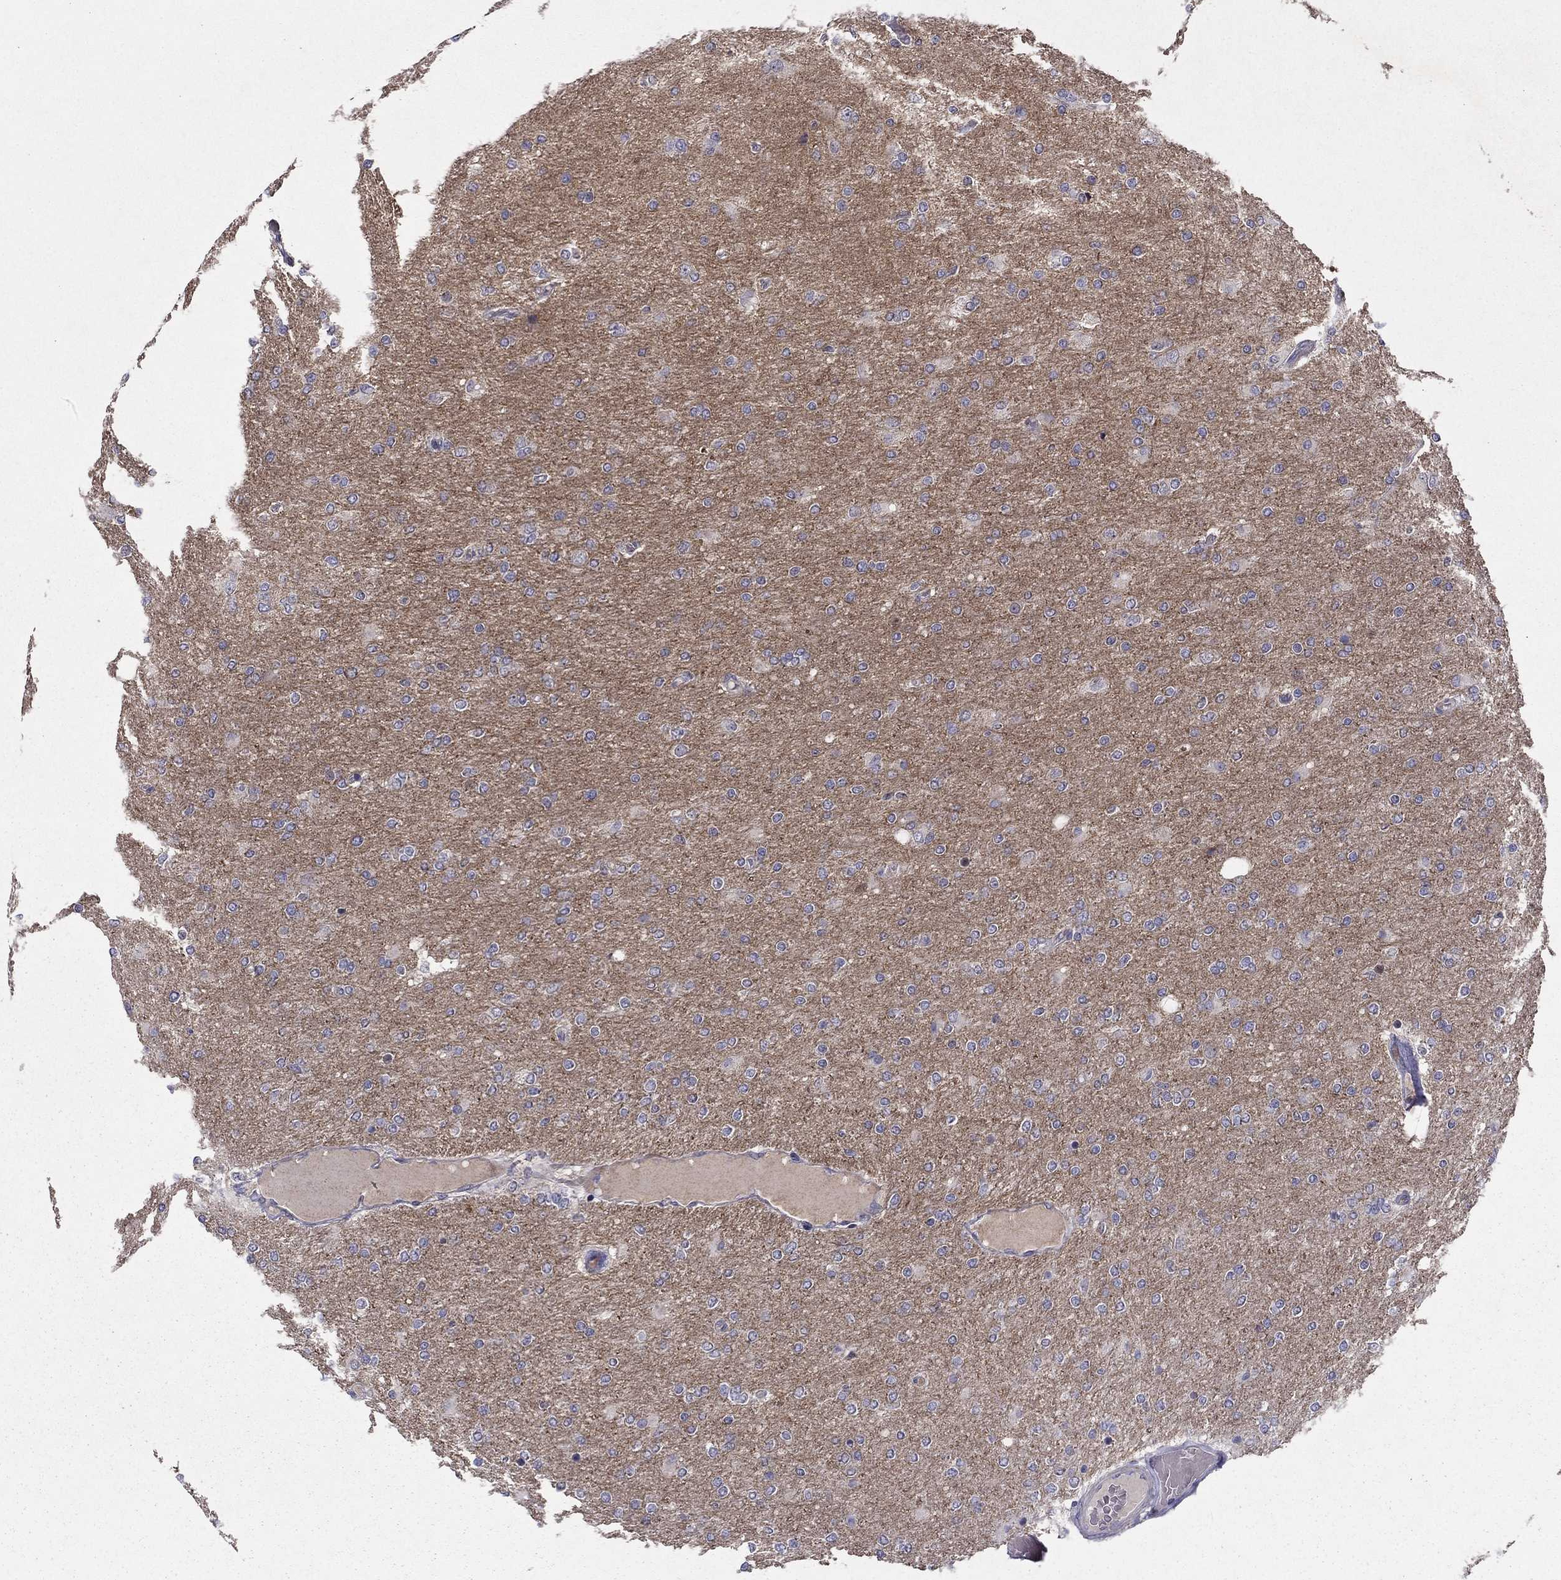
{"staining": {"intensity": "negative", "quantity": "none", "location": "none"}, "tissue": "glioma", "cell_type": "Tumor cells", "image_type": "cancer", "snomed": [{"axis": "morphology", "description": "Glioma, malignant, High grade"}, {"axis": "topography", "description": "Cerebral cortex"}], "caption": "Photomicrograph shows no protein staining in tumor cells of high-grade glioma (malignant) tissue.", "gene": "HCN1", "patient": {"sex": "male", "age": 70}}